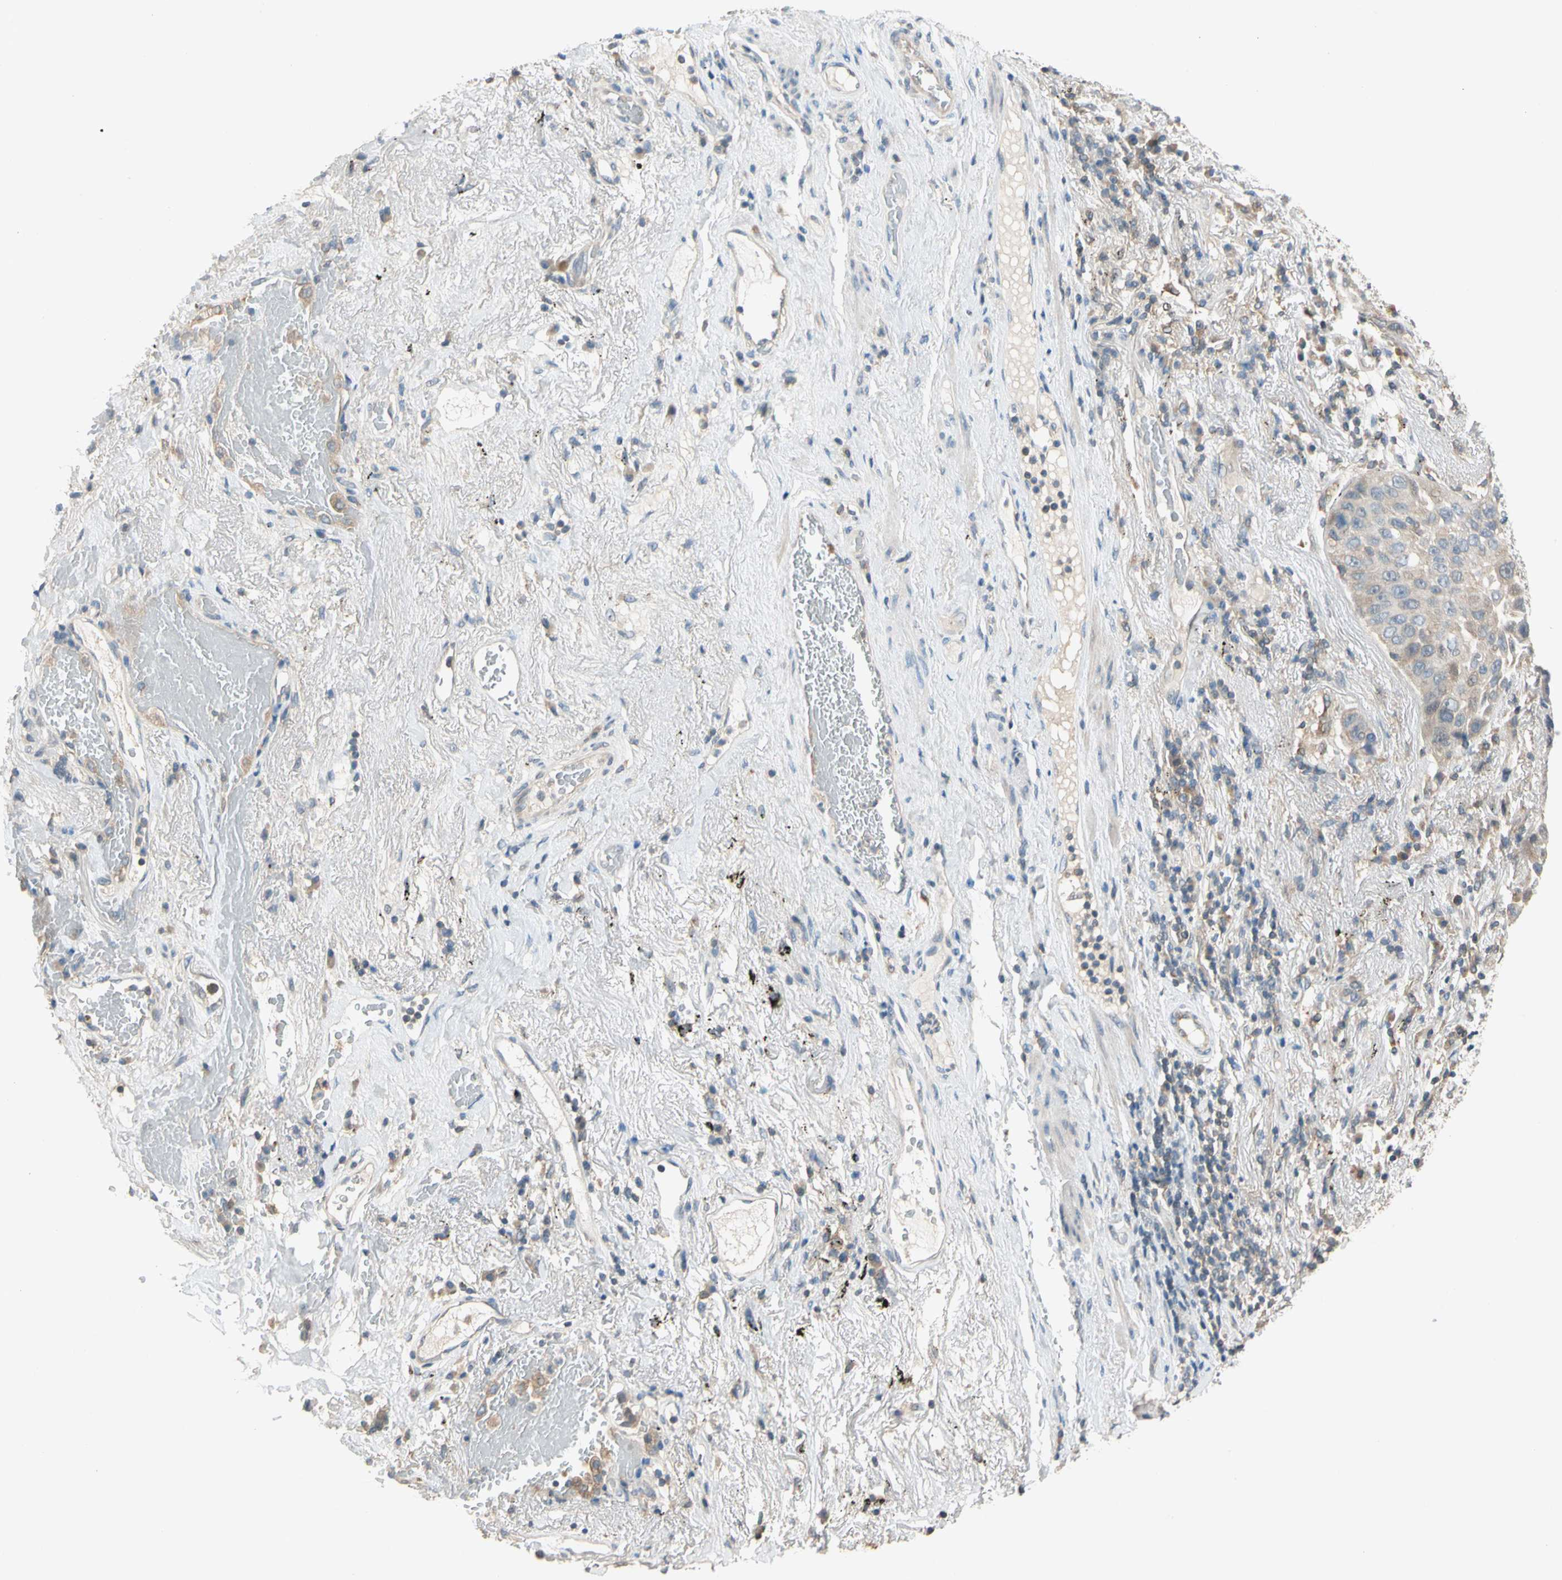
{"staining": {"intensity": "weak", "quantity": ">75%", "location": "cytoplasmic/membranous"}, "tissue": "lung cancer", "cell_type": "Tumor cells", "image_type": "cancer", "snomed": [{"axis": "morphology", "description": "Squamous cell carcinoma, NOS"}, {"axis": "topography", "description": "Lung"}], "caption": "Immunohistochemistry (IHC) (DAB) staining of lung cancer (squamous cell carcinoma) reveals weak cytoplasmic/membranous protein expression in approximately >75% of tumor cells.", "gene": "MAP3K7", "patient": {"sex": "male", "age": 57}}